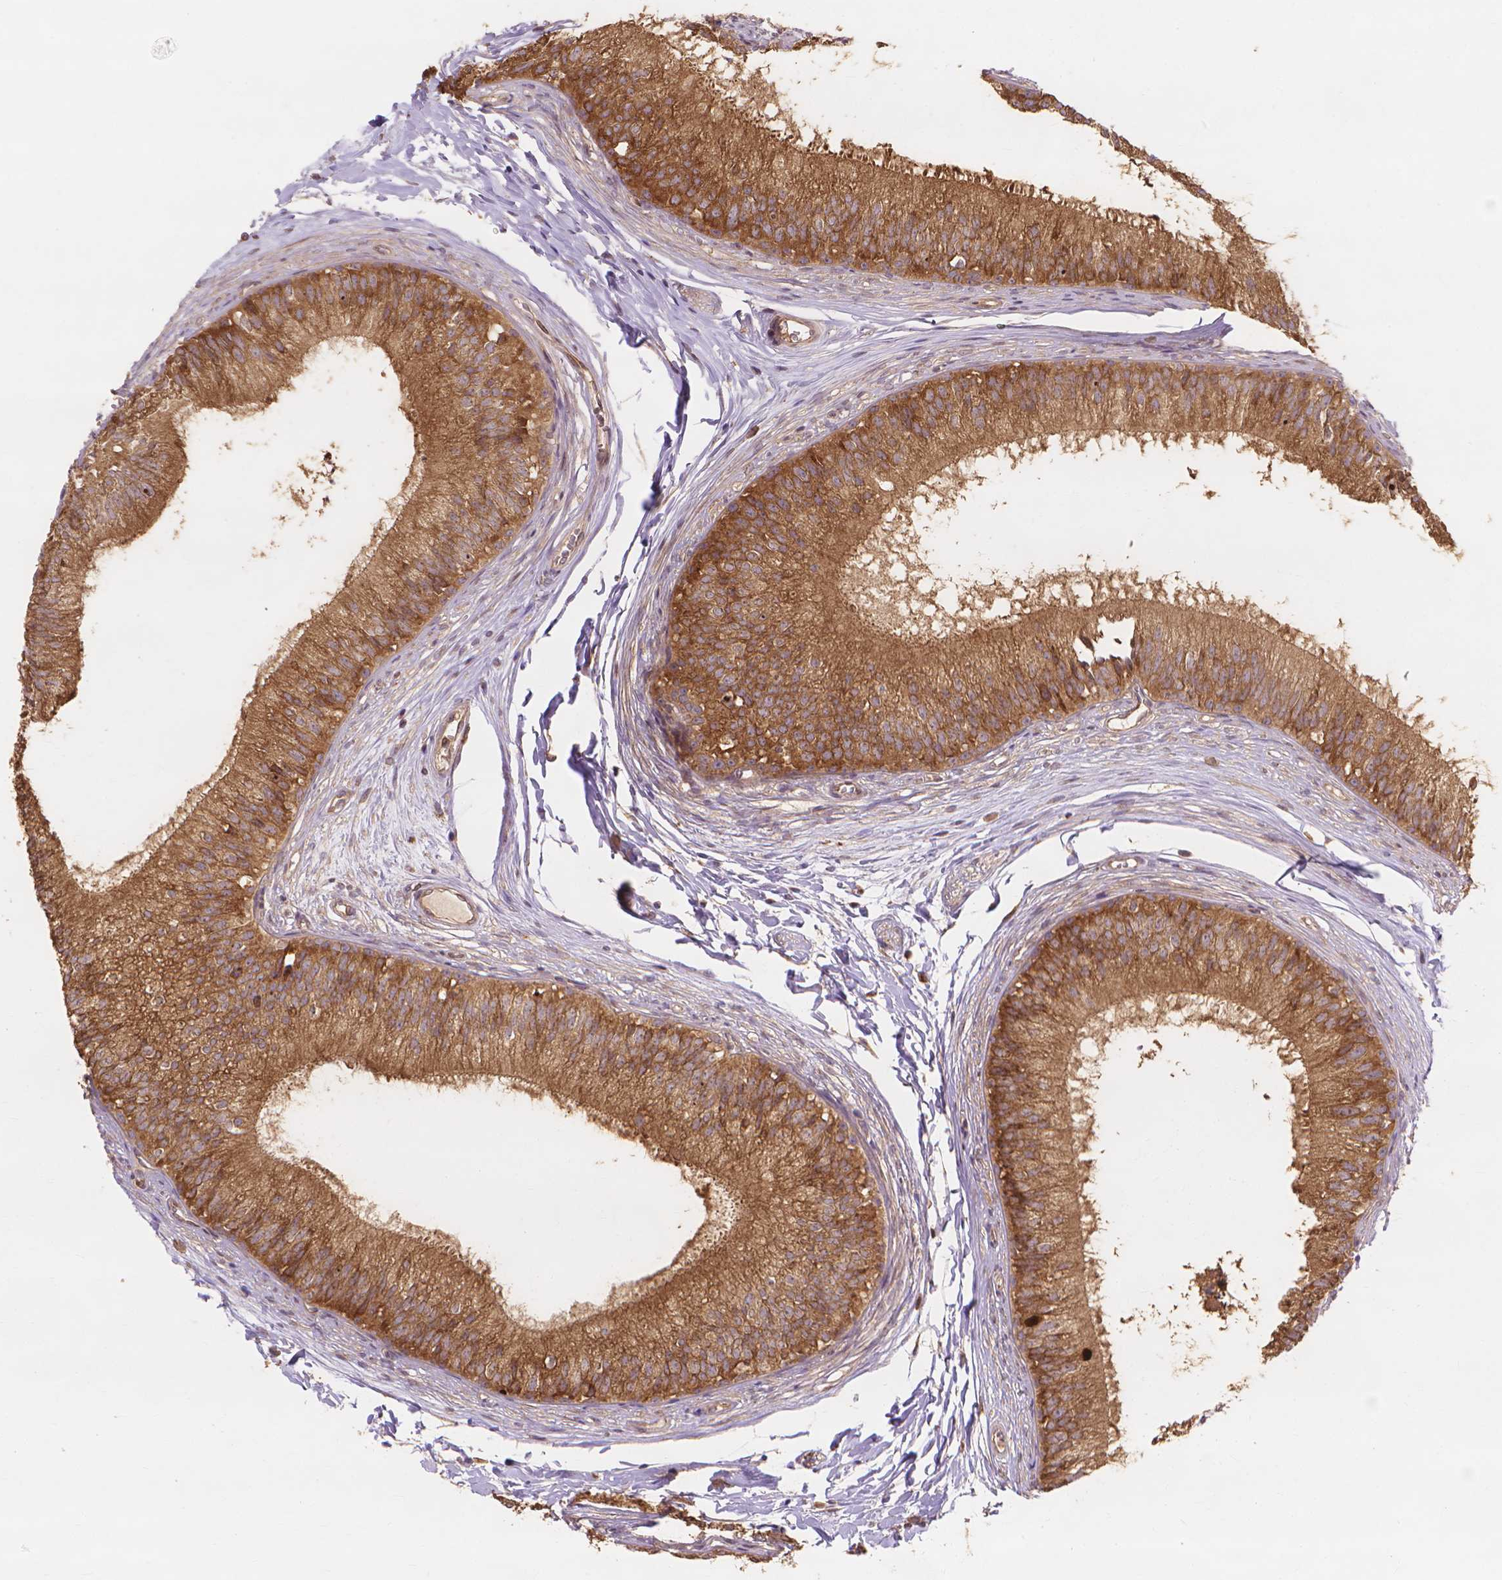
{"staining": {"intensity": "strong", "quantity": ">75%", "location": "cytoplasmic/membranous"}, "tissue": "epididymis", "cell_type": "Glandular cells", "image_type": "normal", "snomed": [{"axis": "morphology", "description": "Normal tissue, NOS"}, {"axis": "topography", "description": "Epididymis"}], "caption": "DAB immunohistochemical staining of unremarkable epididymis shows strong cytoplasmic/membranous protein staining in approximately >75% of glandular cells.", "gene": "TAB2", "patient": {"sex": "male", "age": 29}}